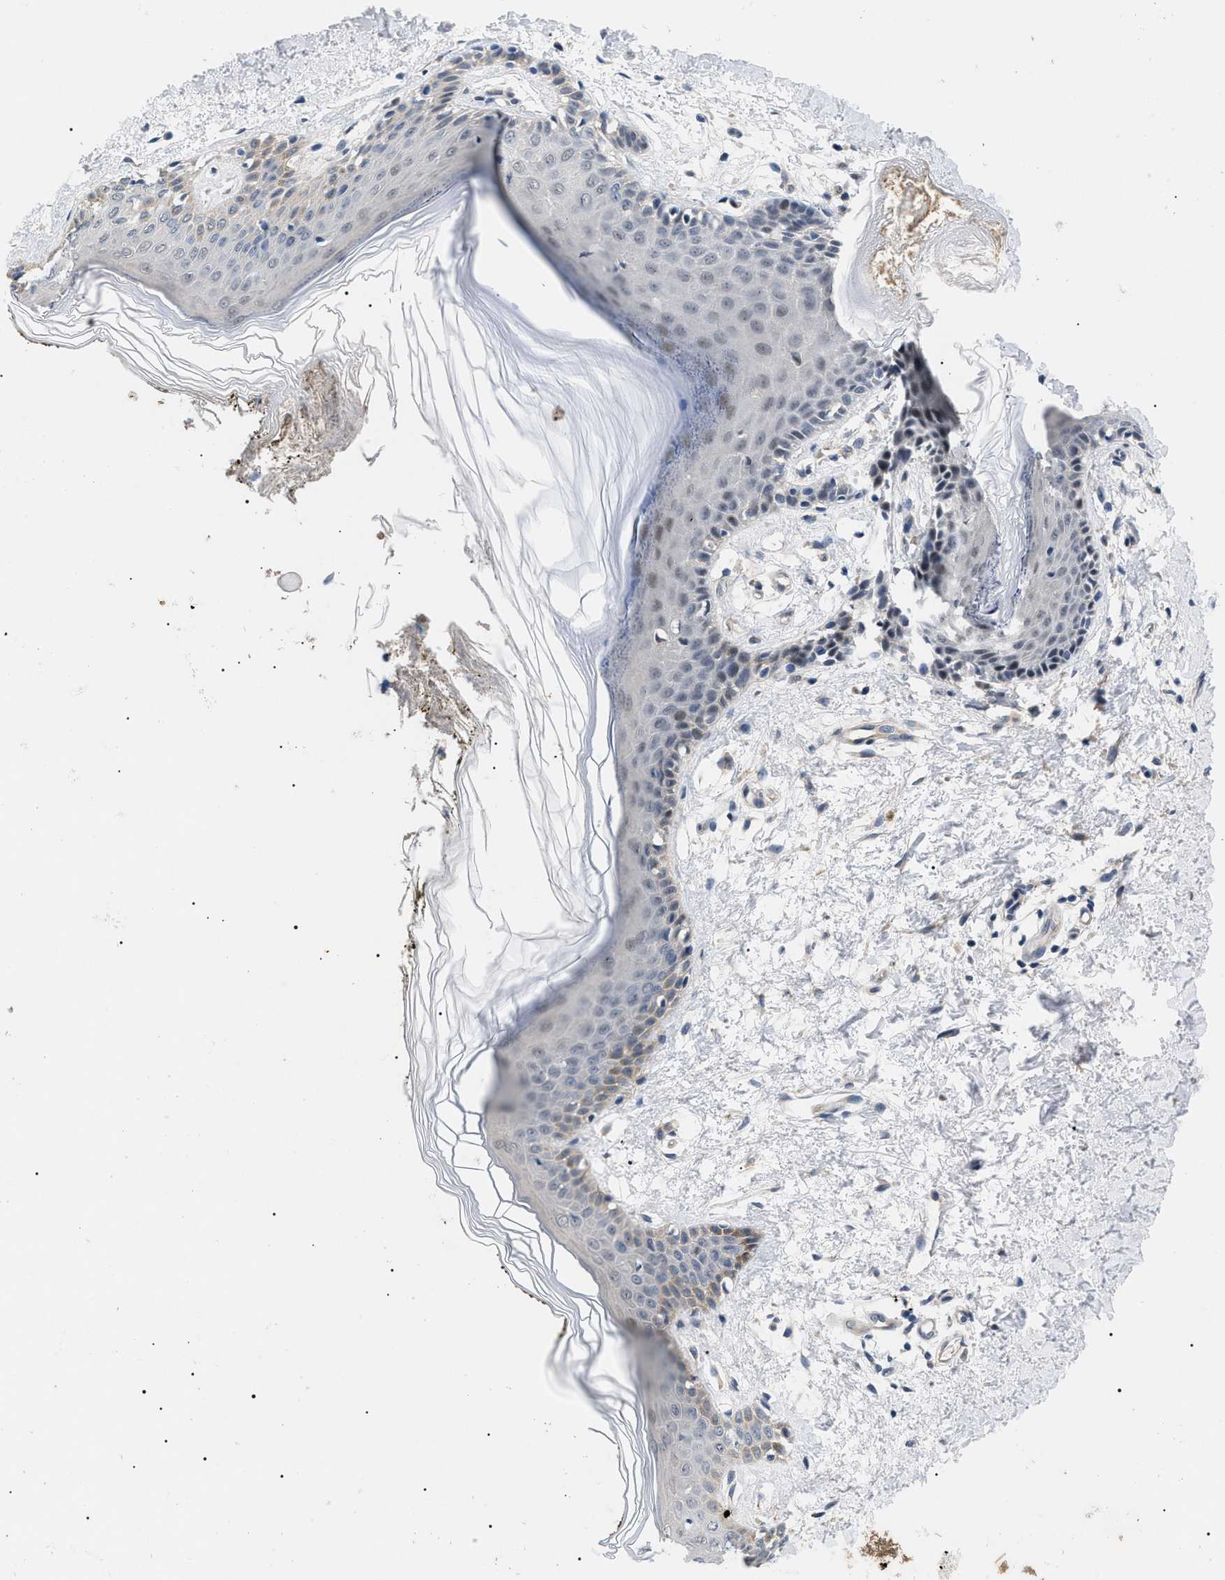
{"staining": {"intensity": "negative", "quantity": "none", "location": "none"}, "tissue": "skin", "cell_type": "Fibroblasts", "image_type": "normal", "snomed": [{"axis": "morphology", "description": "Normal tissue, NOS"}, {"axis": "topography", "description": "Skin"}], "caption": "This is a histopathology image of immunohistochemistry staining of unremarkable skin, which shows no positivity in fibroblasts.", "gene": "GARRE1", "patient": {"sex": "male", "age": 53}}